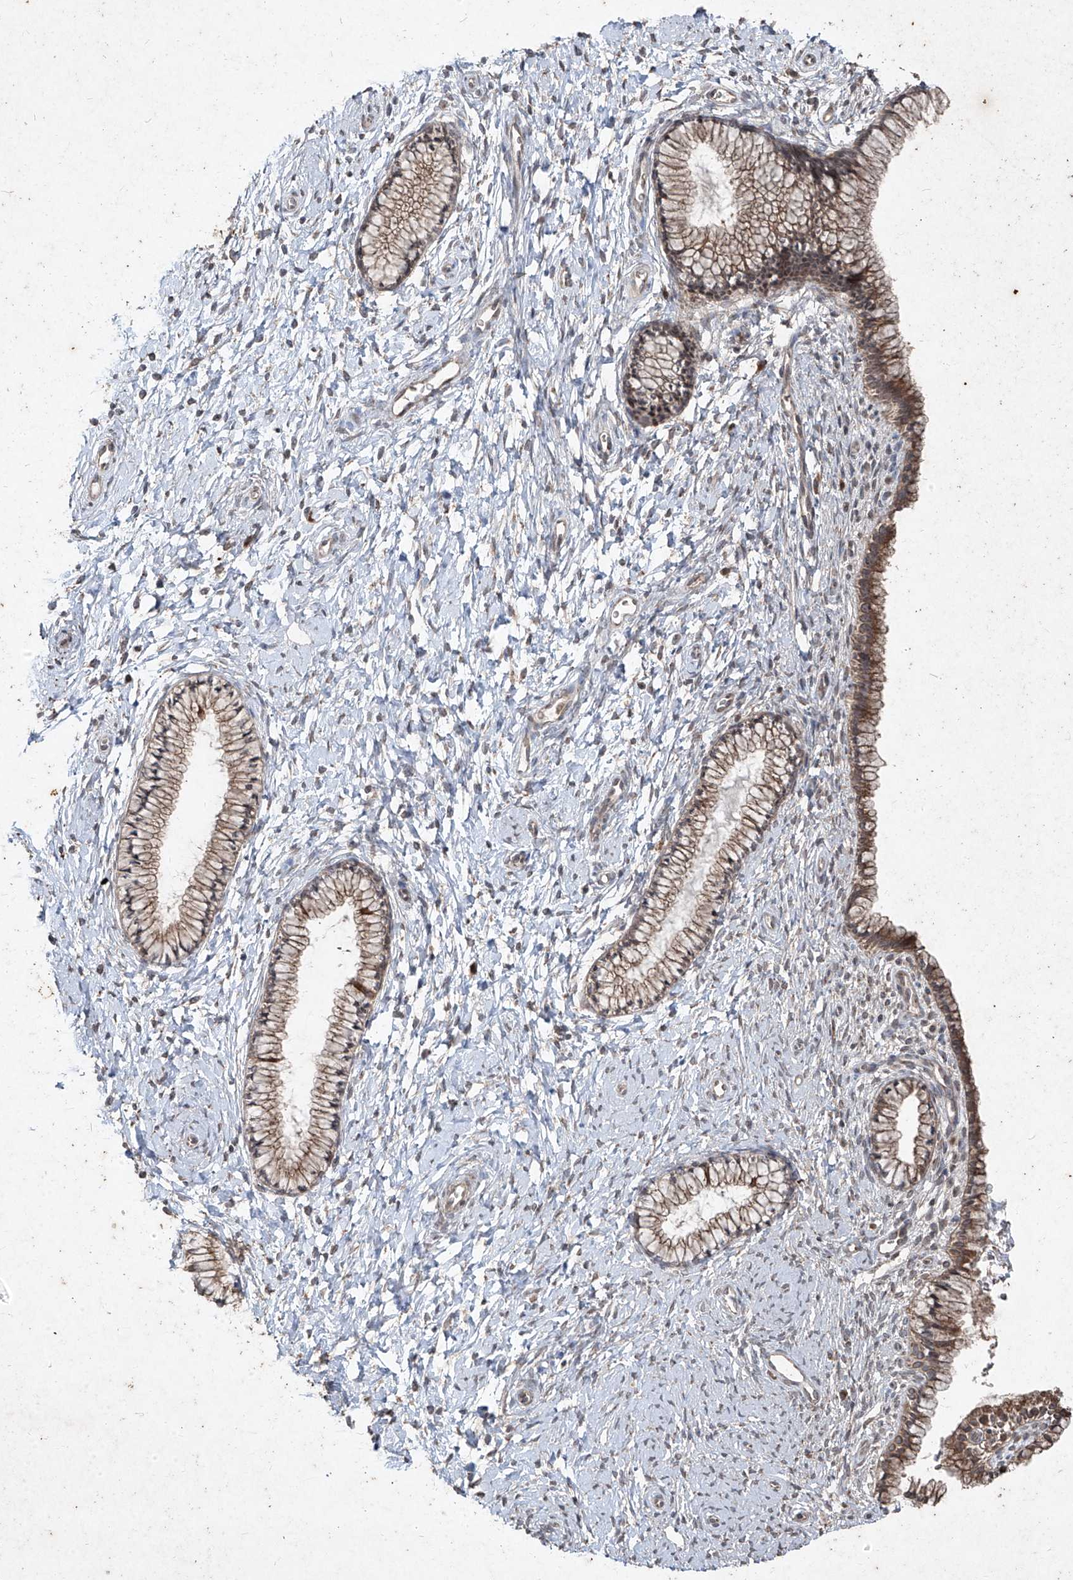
{"staining": {"intensity": "moderate", "quantity": ">75%", "location": "cytoplasmic/membranous"}, "tissue": "cervix", "cell_type": "Glandular cells", "image_type": "normal", "snomed": [{"axis": "morphology", "description": "Normal tissue, NOS"}, {"axis": "topography", "description": "Cervix"}], "caption": "Cervix stained with a brown dye exhibits moderate cytoplasmic/membranous positive staining in approximately >75% of glandular cells.", "gene": "ABCD3", "patient": {"sex": "female", "age": 33}}